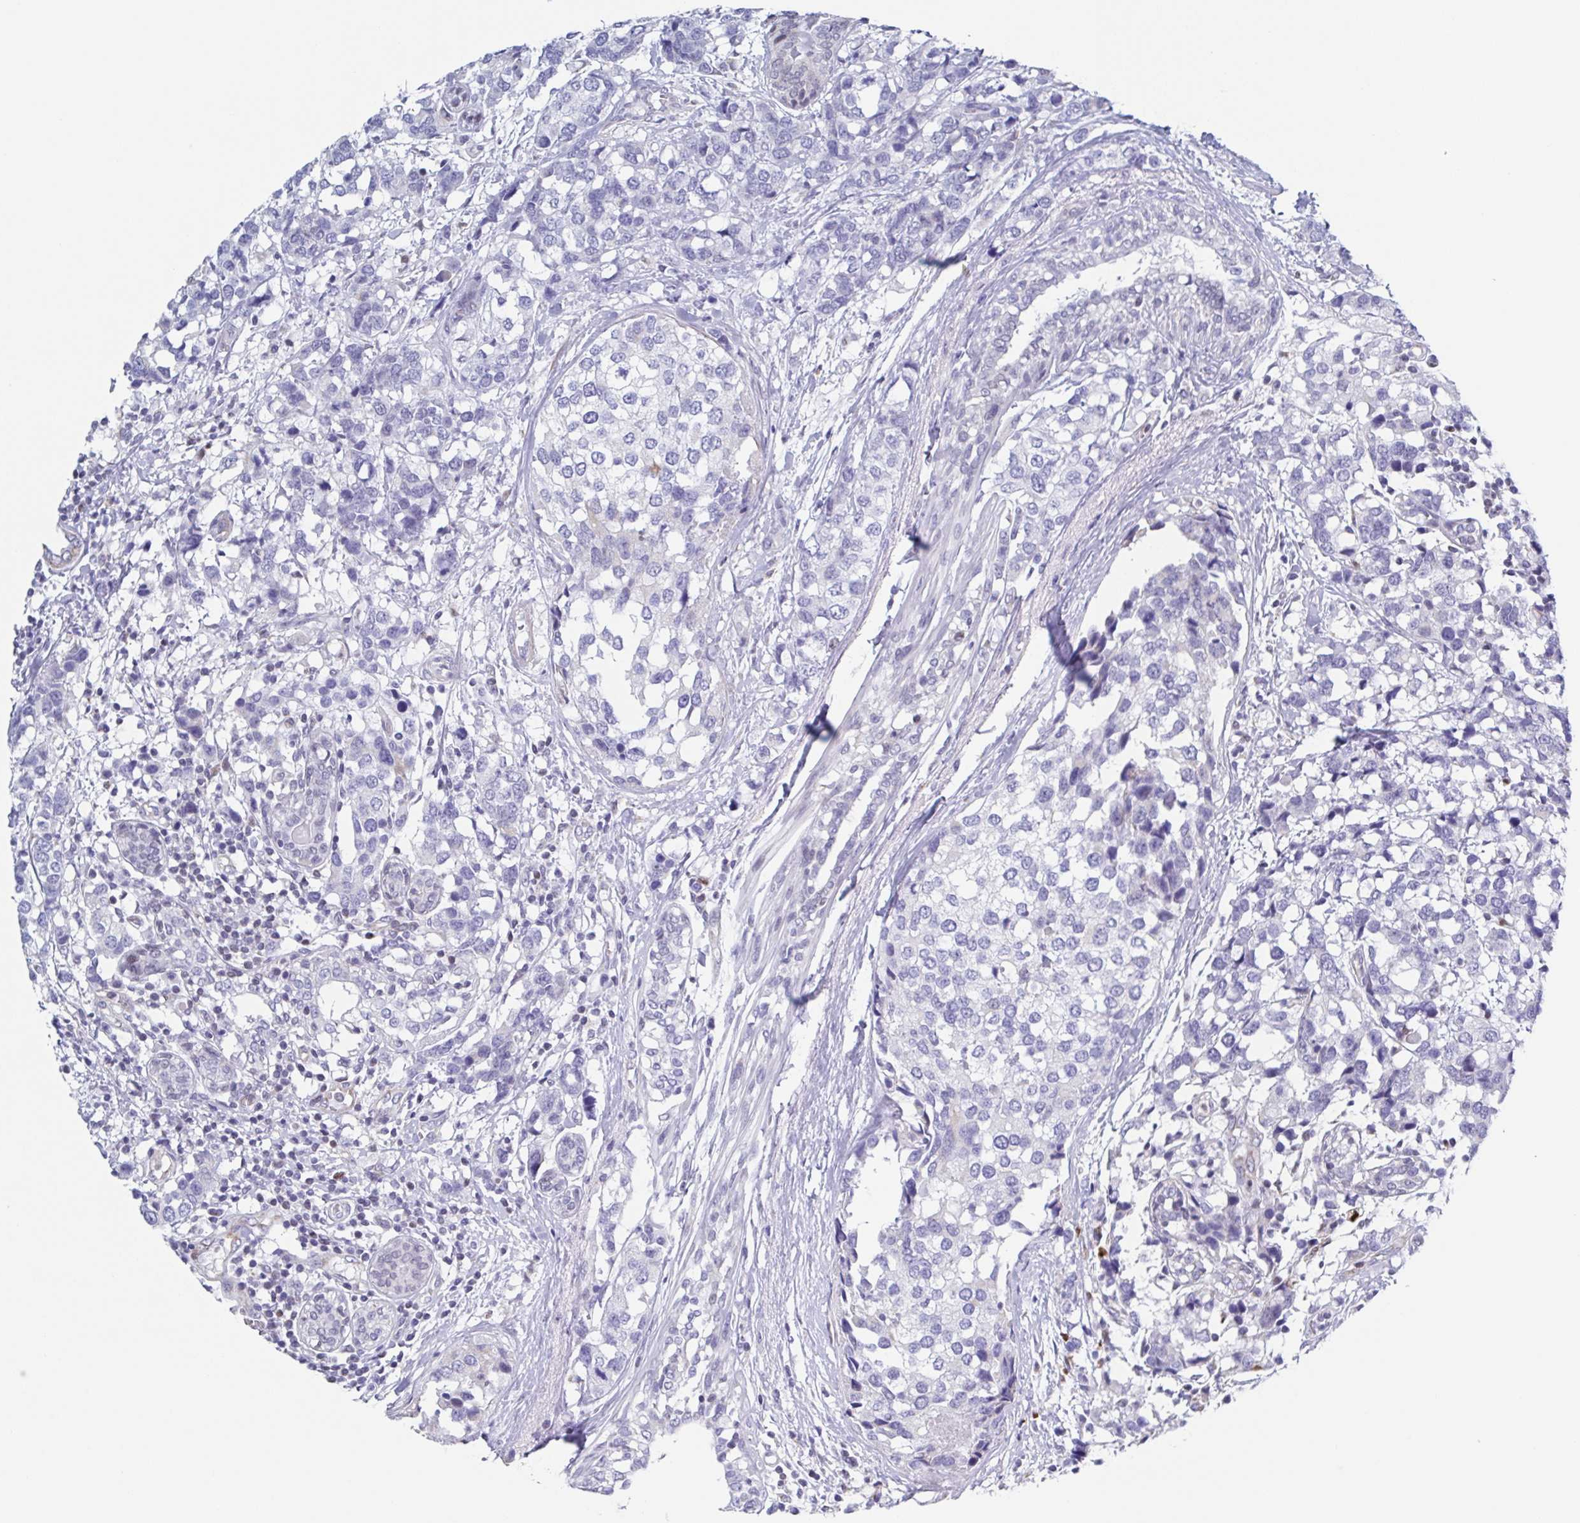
{"staining": {"intensity": "negative", "quantity": "none", "location": "none"}, "tissue": "breast cancer", "cell_type": "Tumor cells", "image_type": "cancer", "snomed": [{"axis": "morphology", "description": "Lobular carcinoma"}, {"axis": "topography", "description": "Breast"}], "caption": "Human breast cancer (lobular carcinoma) stained for a protein using IHC shows no positivity in tumor cells.", "gene": "PBOV1", "patient": {"sex": "female", "age": 59}}